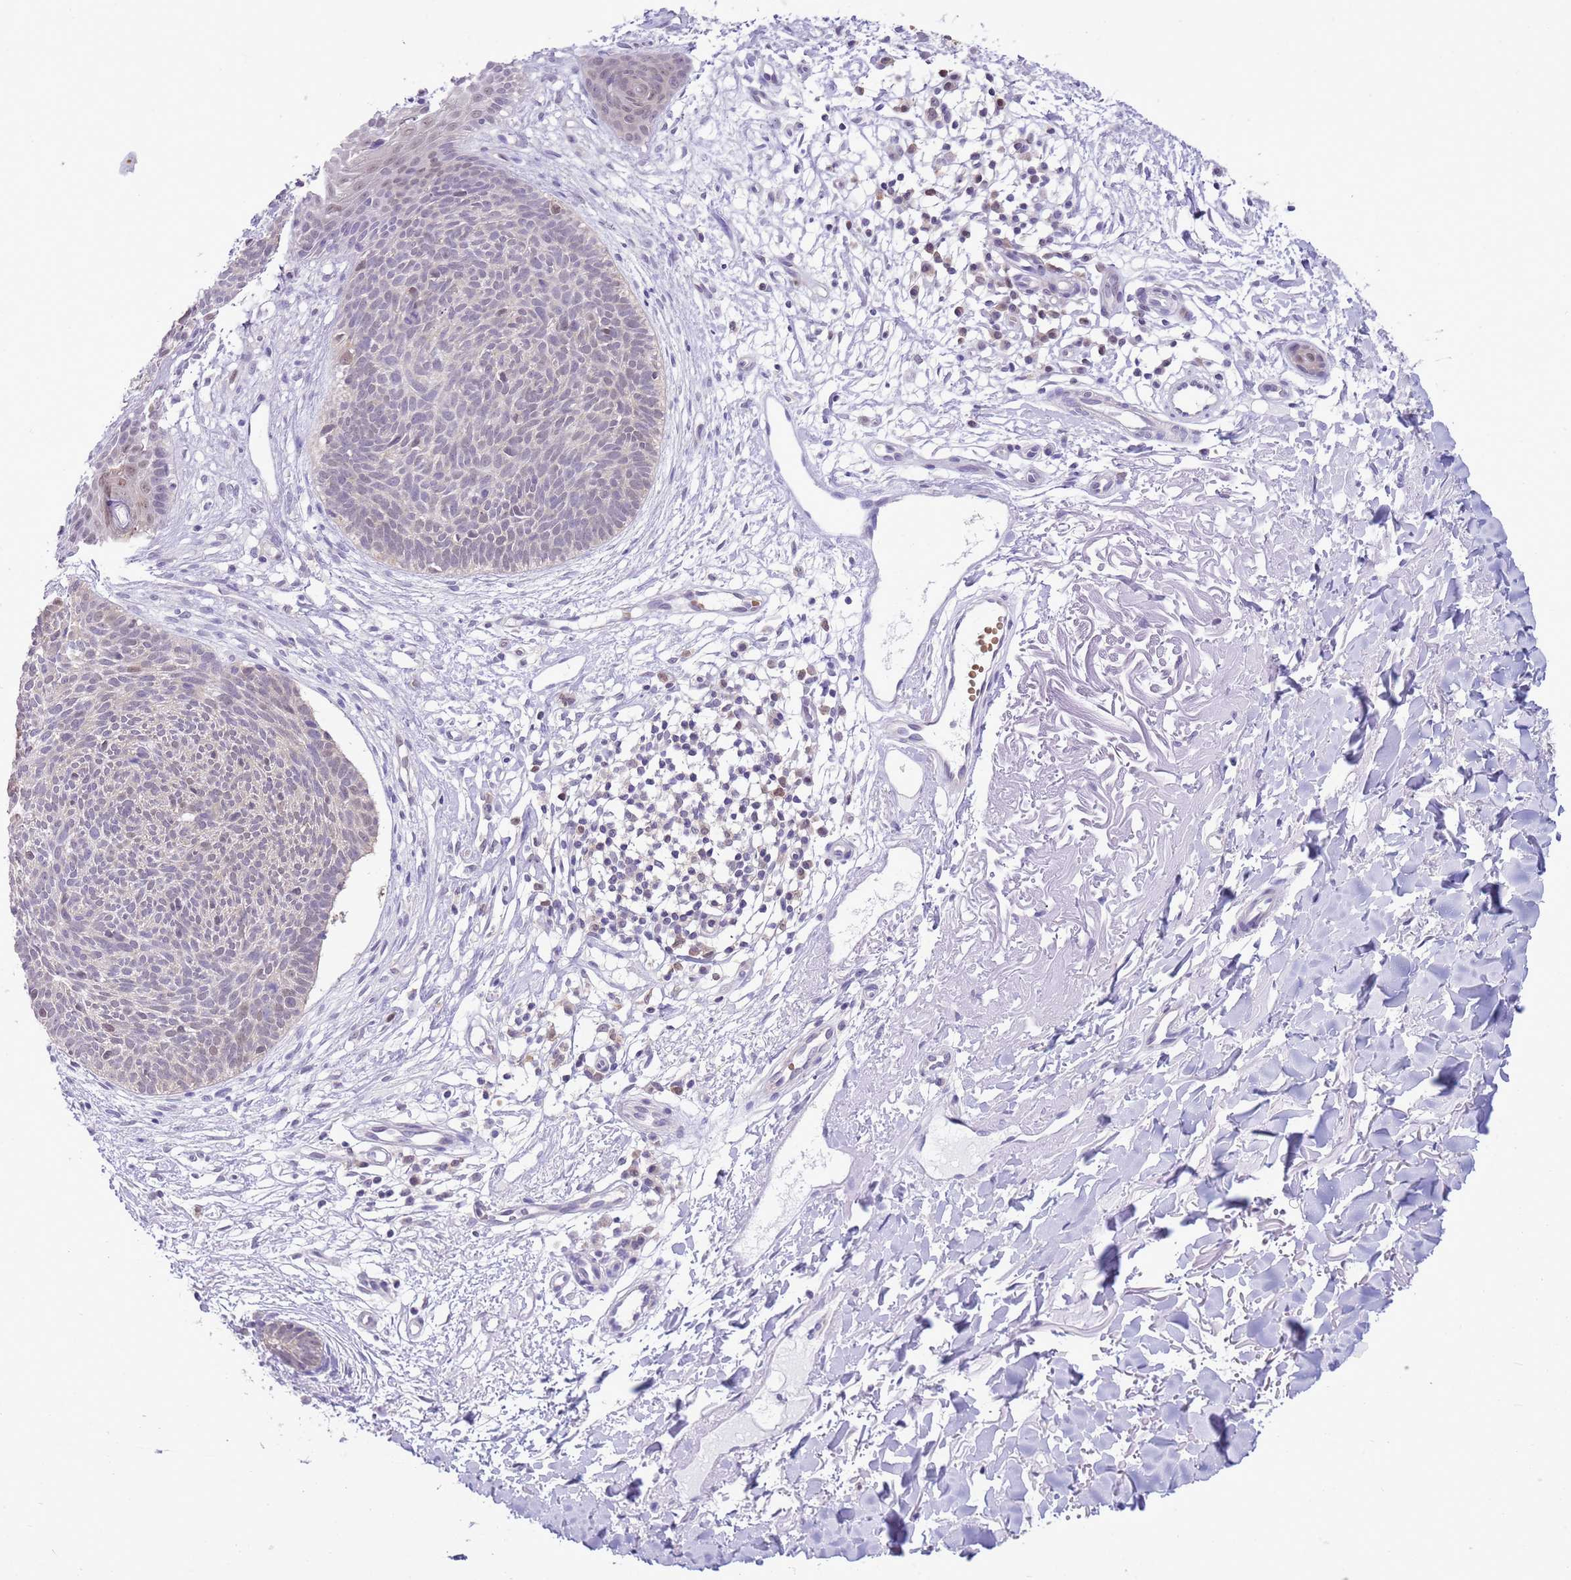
{"staining": {"intensity": "negative", "quantity": "none", "location": "none"}, "tissue": "skin cancer", "cell_type": "Tumor cells", "image_type": "cancer", "snomed": [{"axis": "morphology", "description": "Basal cell carcinoma"}, {"axis": "topography", "description": "Skin"}], "caption": "Human skin basal cell carcinoma stained for a protein using IHC exhibits no expression in tumor cells.", "gene": "DDI2", "patient": {"sex": "male", "age": 84}}